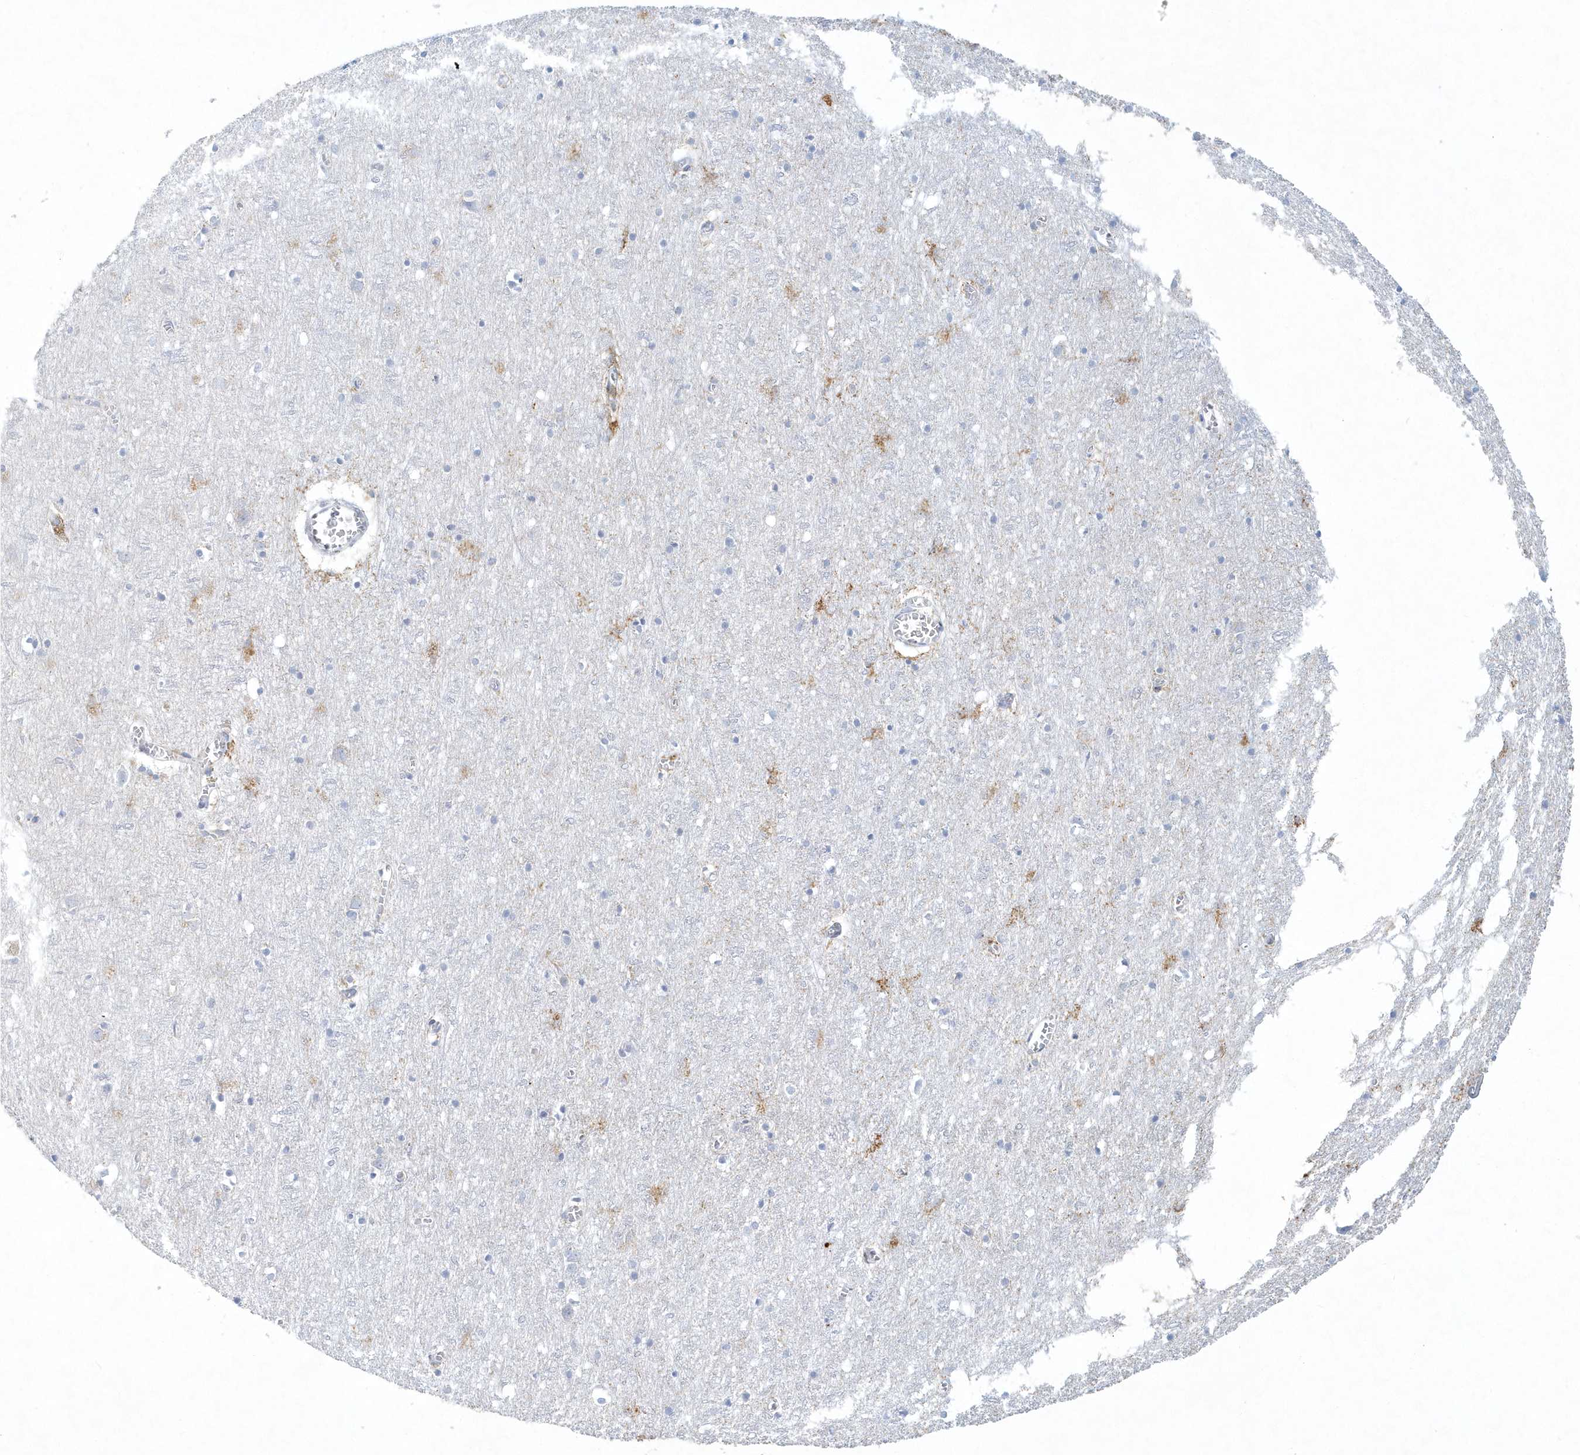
{"staining": {"intensity": "negative", "quantity": "none", "location": "none"}, "tissue": "cerebral cortex", "cell_type": "Endothelial cells", "image_type": "normal", "snomed": [{"axis": "morphology", "description": "Normal tissue, NOS"}, {"axis": "topography", "description": "Cerebral cortex"}], "caption": "IHC histopathology image of normal cerebral cortex: human cerebral cortex stained with DAB displays no significant protein staining in endothelial cells.", "gene": "DNAH1", "patient": {"sex": "female", "age": 64}}